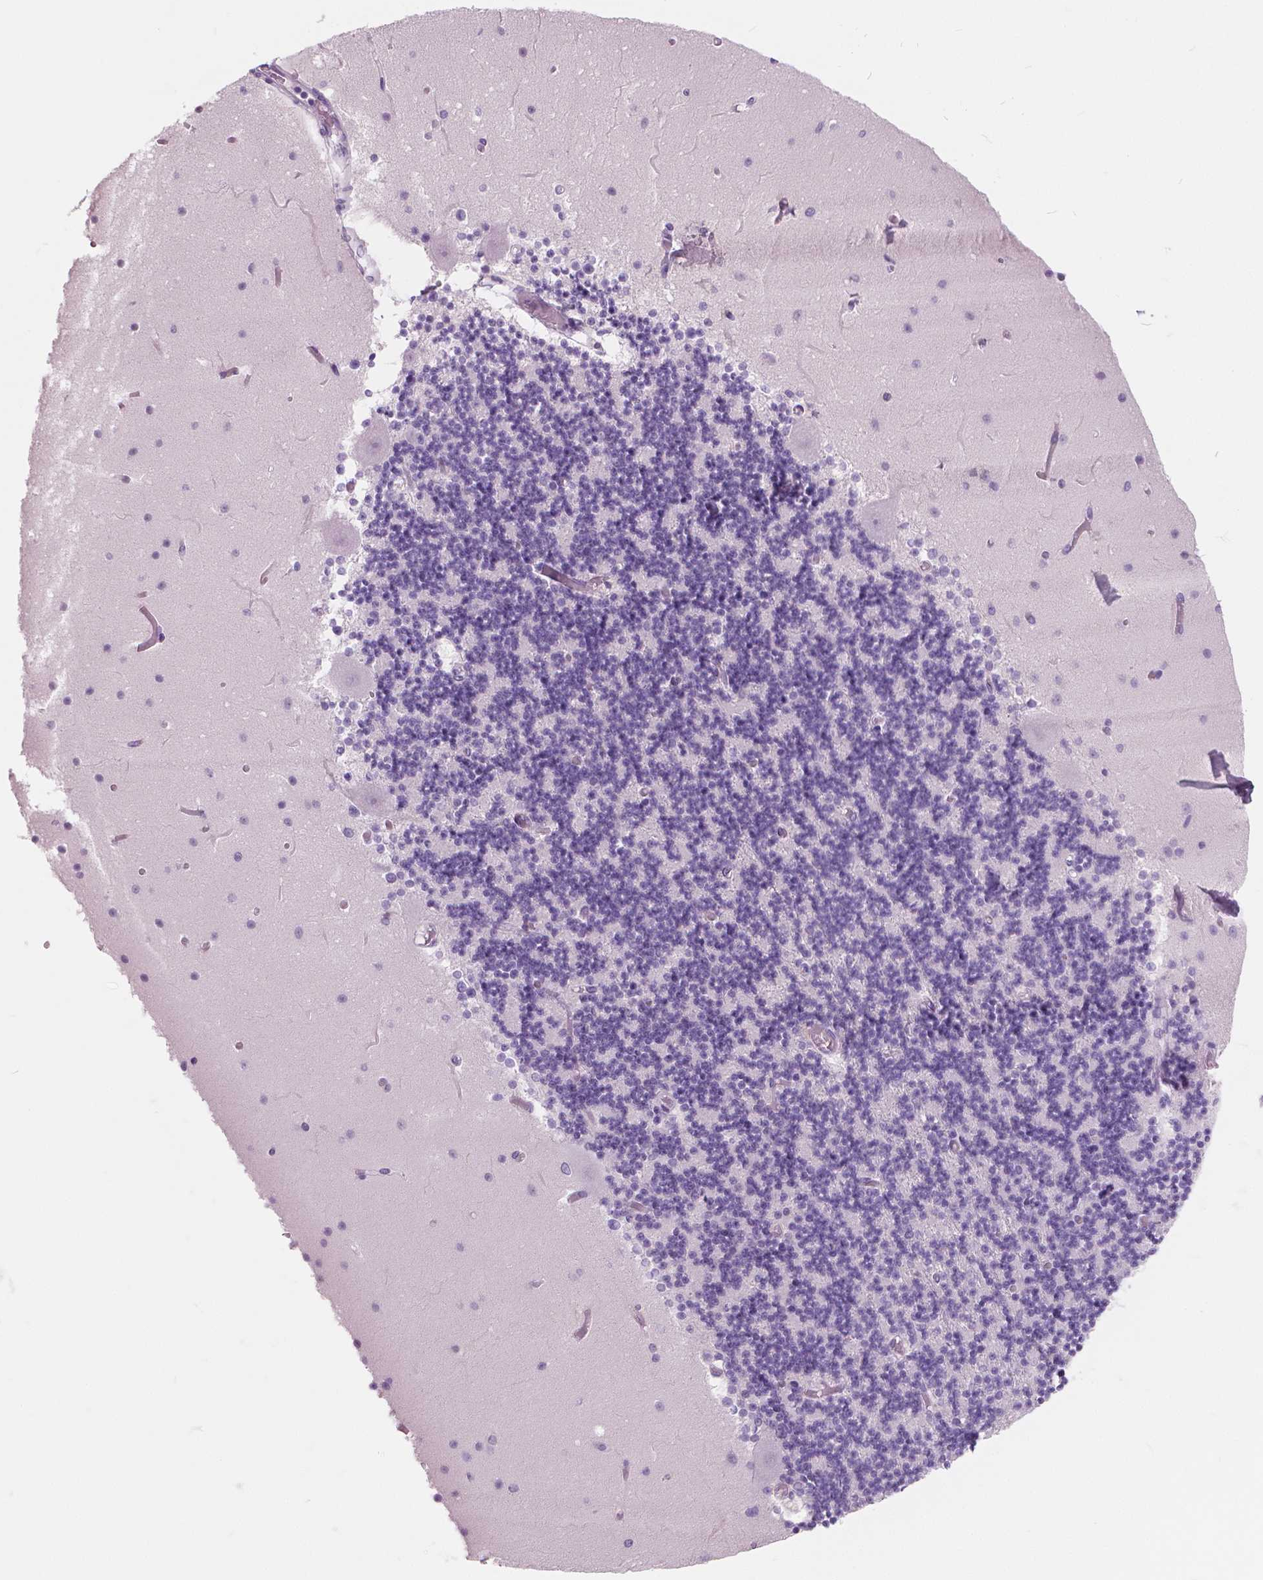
{"staining": {"intensity": "negative", "quantity": "none", "location": "none"}, "tissue": "cerebellum", "cell_type": "Cells in granular layer", "image_type": "normal", "snomed": [{"axis": "morphology", "description": "Normal tissue, NOS"}, {"axis": "topography", "description": "Cerebellum"}], "caption": "Normal cerebellum was stained to show a protein in brown. There is no significant expression in cells in granular layer. (DAB IHC with hematoxylin counter stain).", "gene": "SFTPD", "patient": {"sex": "female", "age": 28}}